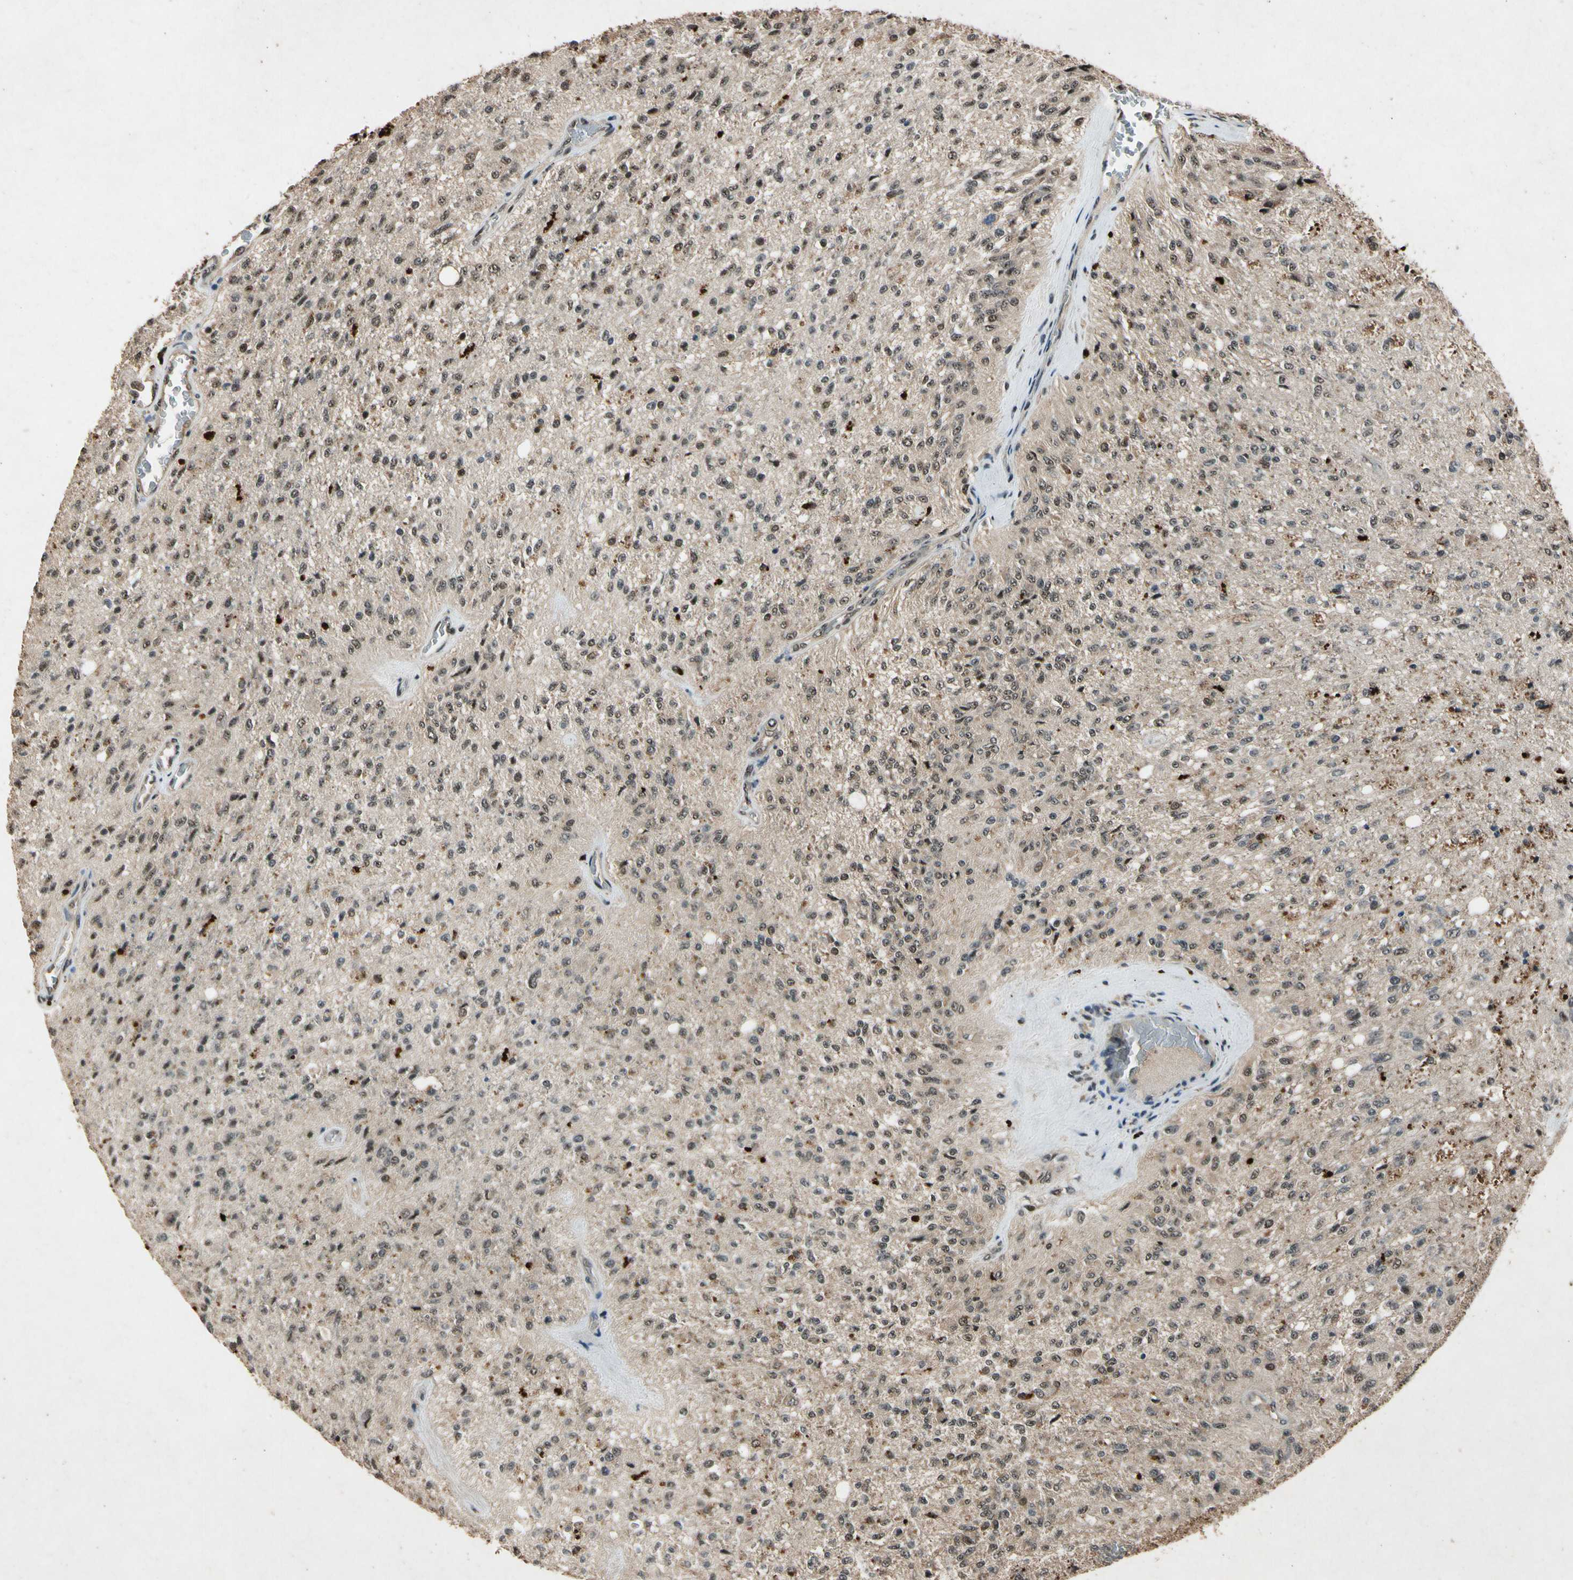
{"staining": {"intensity": "moderate", "quantity": "25%-75%", "location": "nuclear"}, "tissue": "glioma", "cell_type": "Tumor cells", "image_type": "cancer", "snomed": [{"axis": "morphology", "description": "Normal tissue, NOS"}, {"axis": "morphology", "description": "Glioma, malignant, High grade"}, {"axis": "topography", "description": "Cerebral cortex"}], "caption": "IHC micrograph of human malignant glioma (high-grade) stained for a protein (brown), which exhibits medium levels of moderate nuclear positivity in approximately 25%-75% of tumor cells.", "gene": "PML", "patient": {"sex": "male", "age": 77}}